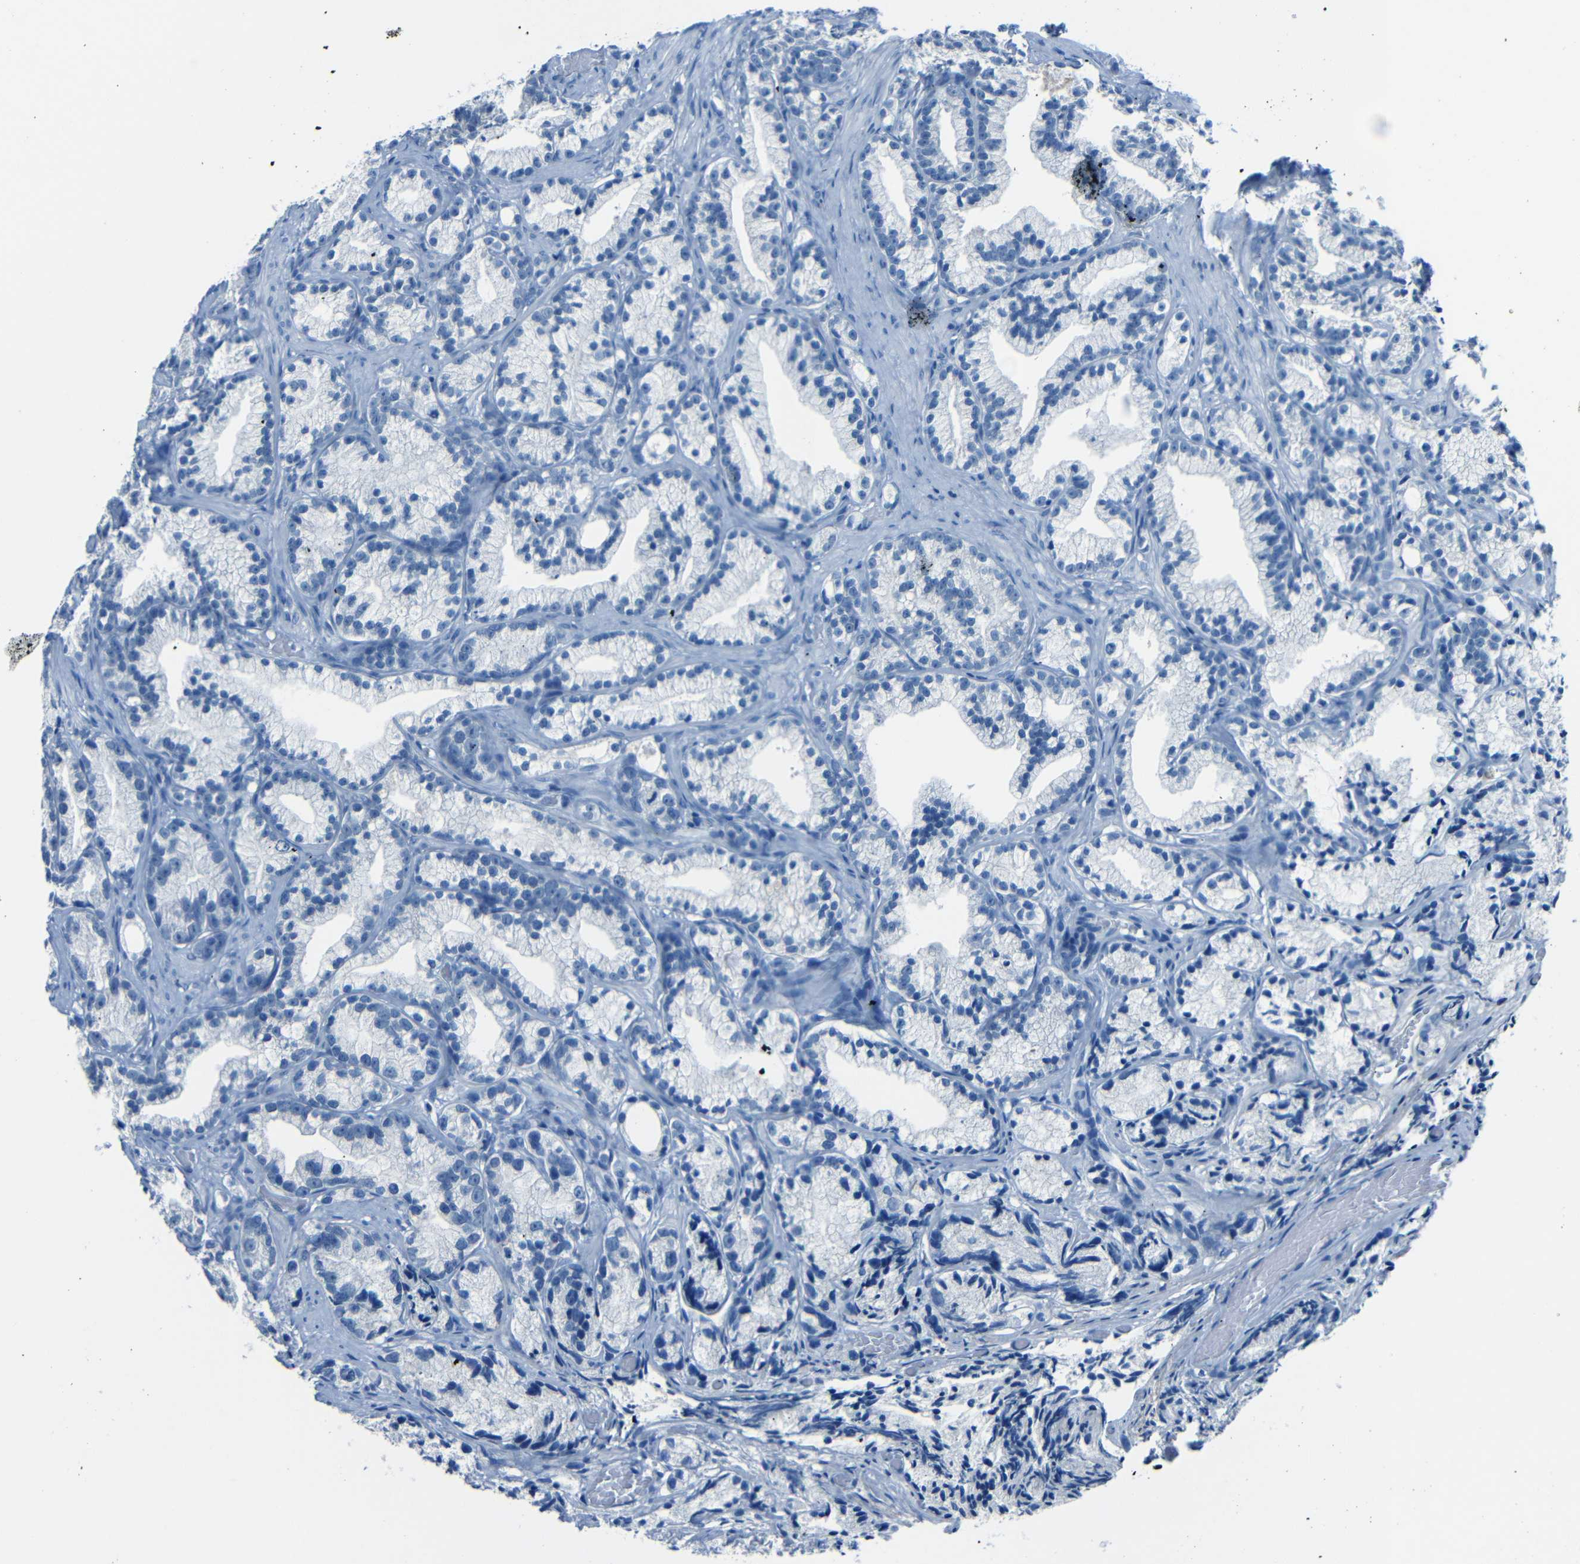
{"staining": {"intensity": "negative", "quantity": "none", "location": "none"}, "tissue": "prostate cancer", "cell_type": "Tumor cells", "image_type": "cancer", "snomed": [{"axis": "morphology", "description": "Adenocarcinoma, Low grade"}, {"axis": "topography", "description": "Prostate"}], "caption": "Prostate cancer (adenocarcinoma (low-grade)) stained for a protein using IHC shows no positivity tumor cells.", "gene": "FBN2", "patient": {"sex": "male", "age": 89}}